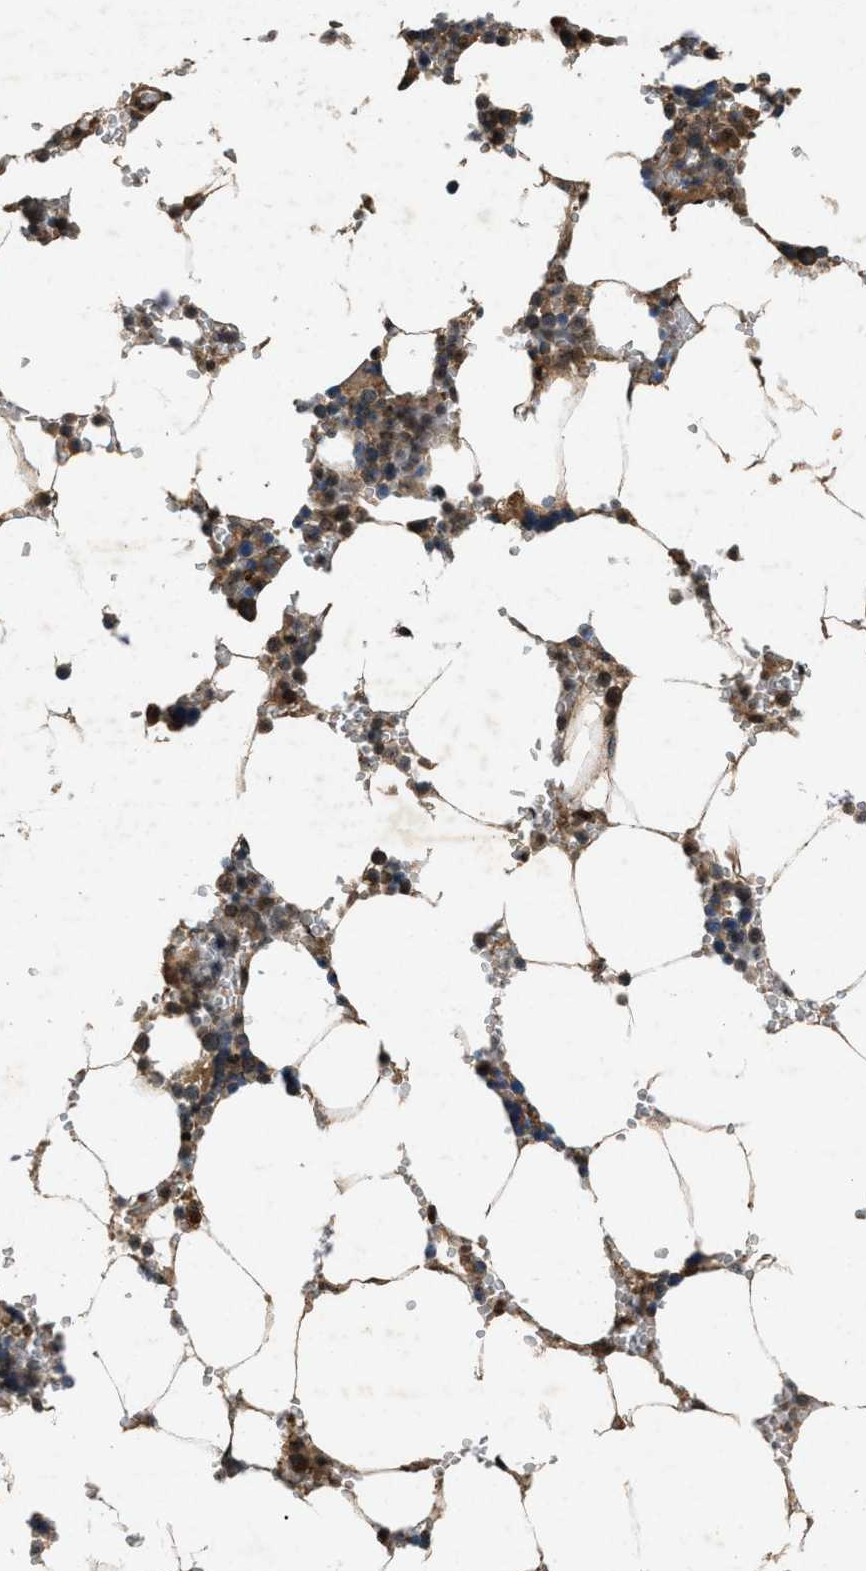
{"staining": {"intensity": "moderate", "quantity": "25%-75%", "location": "cytoplasmic/membranous"}, "tissue": "bone marrow", "cell_type": "Hematopoietic cells", "image_type": "normal", "snomed": [{"axis": "morphology", "description": "Normal tissue, NOS"}, {"axis": "topography", "description": "Bone marrow"}], "caption": "Human bone marrow stained with a brown dye demonstrates moderate cytoplasmic/membranous positive staining in about 25%-75% of hematopoietic cells.", "gene": "PDP2", "patient": {"sex": "male", "age": 70}}